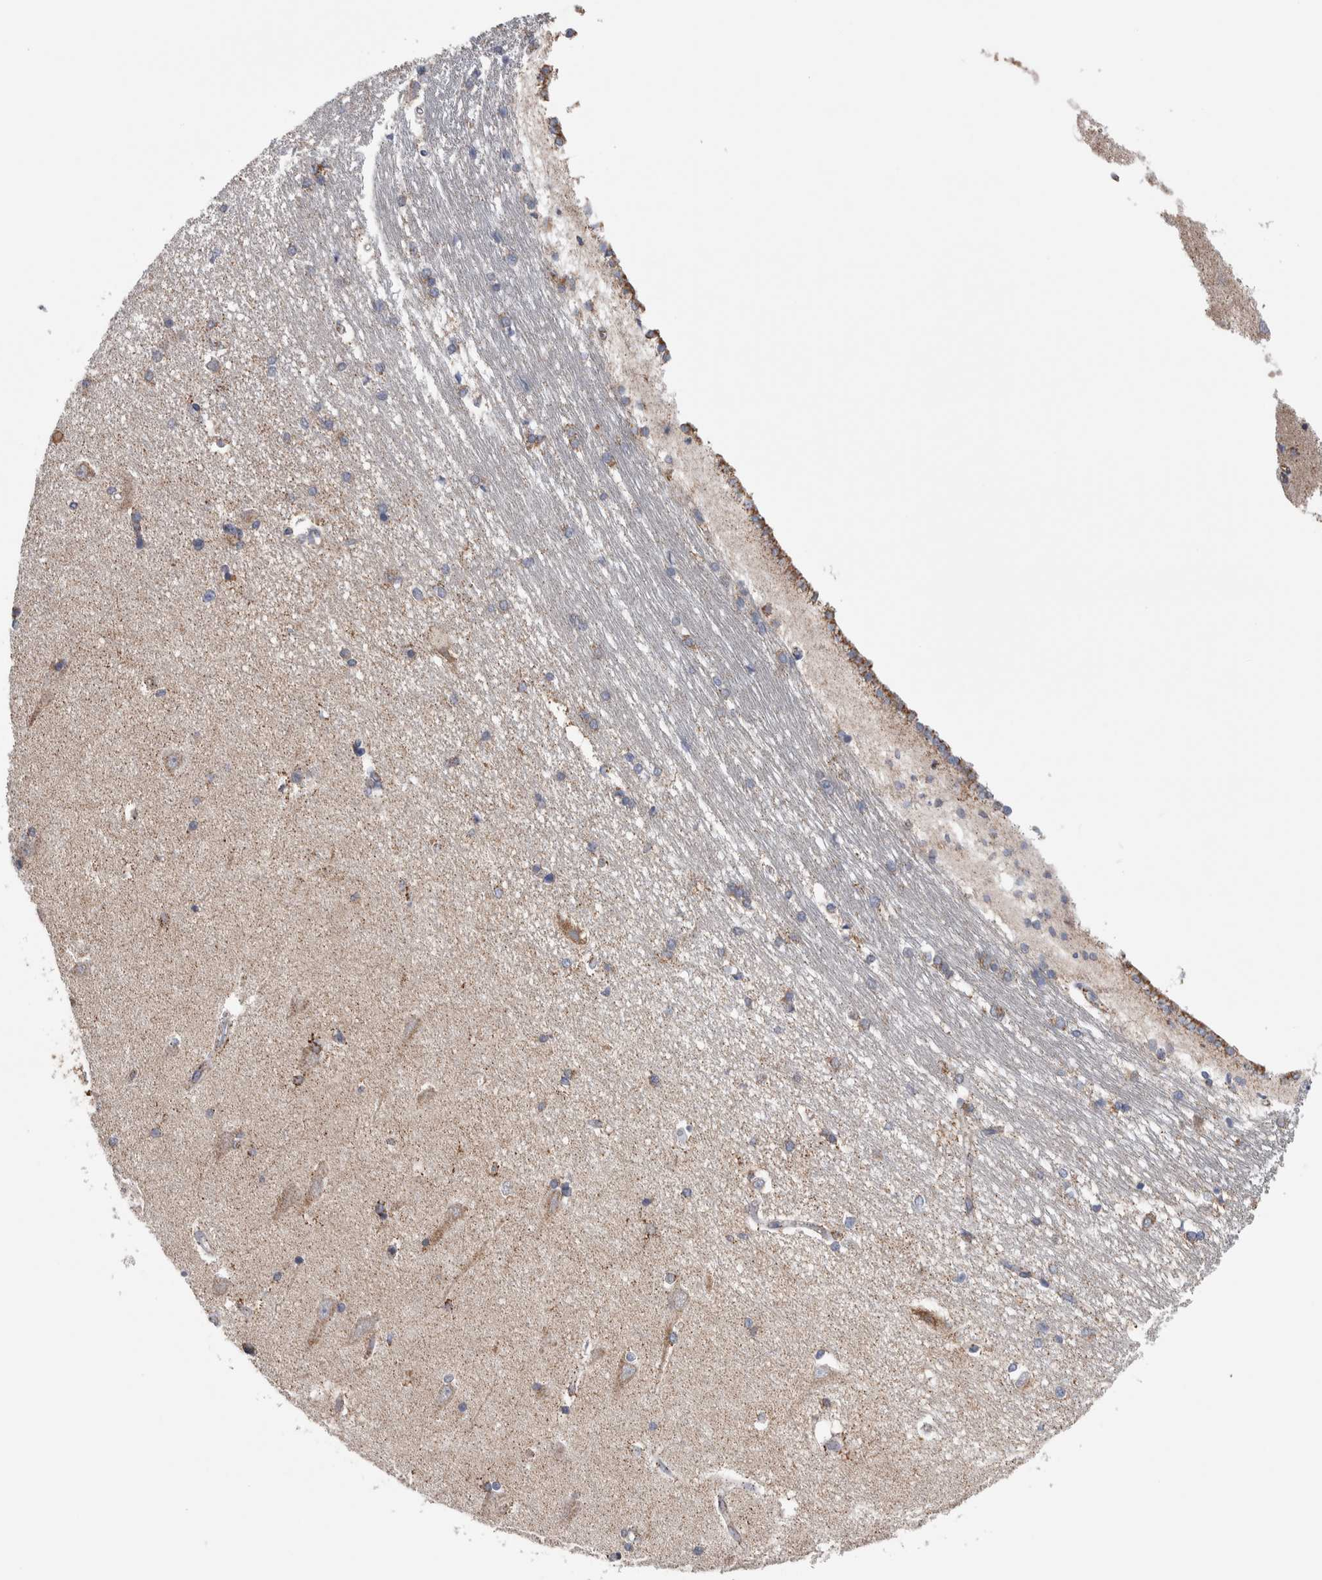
{"staining": {"intensity": "weak", "quantity": "25%-75%", "location": "cytoplasmic/membranous"}, "tissue": "hippocampus", "cell_type": "Glial cells", "image_type": "normal", "snomed": [{"axis": "morphology", "description": "Normal tissue, NOS"}, {"axis": "topography", "description": "Hippocampus"}], "caption": "Normal hippocampus shows weak cytoplasmic/membranous expression in about 25%-75% of glial cells.", "gene": "ETFA", "patient": {"sex": "male", "age": 45}}